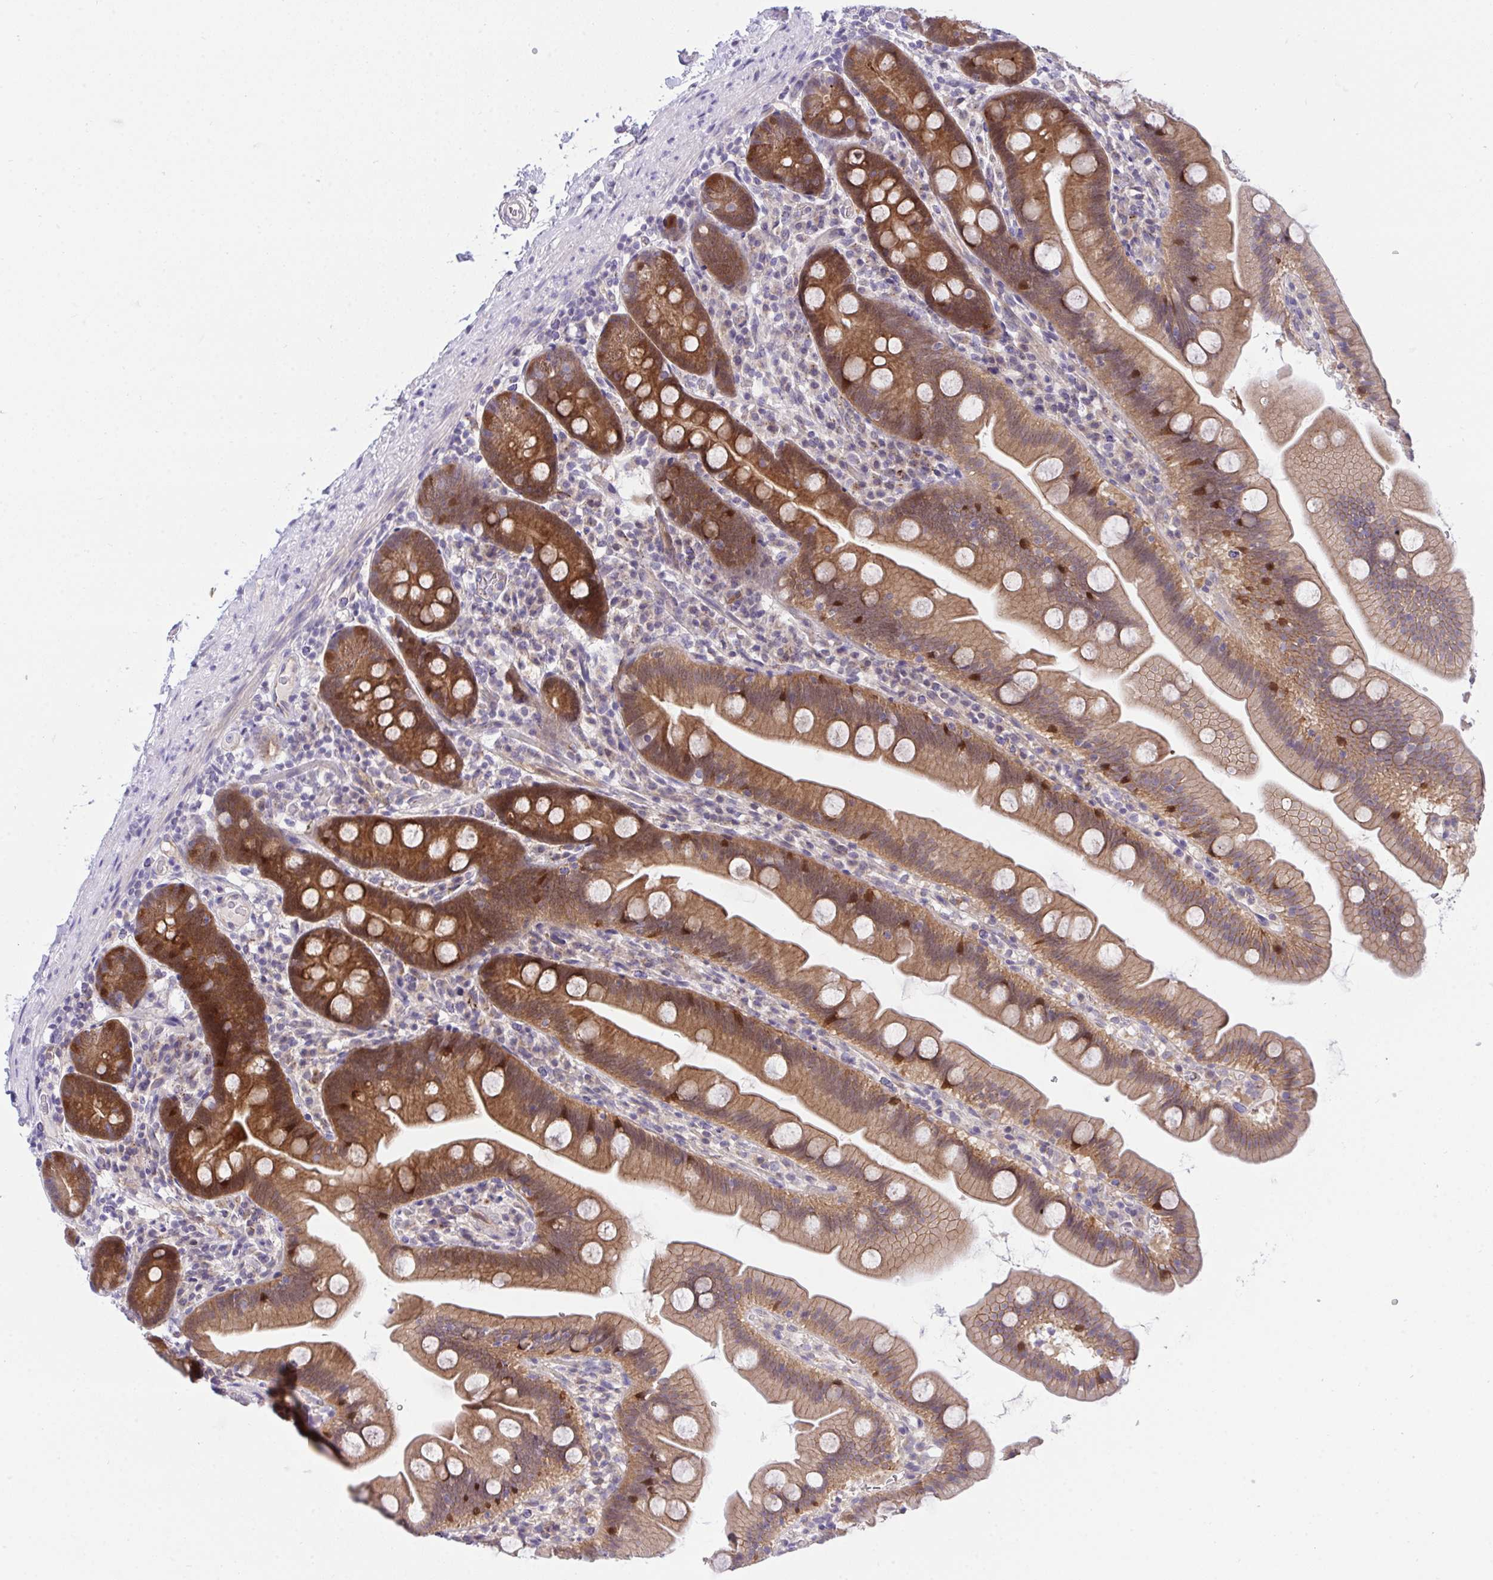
{"staining": {"intensity": "strong", "quantity": ">75%", "location": "cytoplasmic/membranous"}, "tissue": "small intestine", "cell_type": "Glandular cells", "image_type": "normal", "snomed": [{"axis": "morphology", "description": "Normal tissue, NOS"}, {"axis": "topography", "description": "Small intestine"}], "caption": "This is an image of IHC staining of normal small intestine, which shows strong staining in the cytoplasmic/membranous of glandular cells.", "gene": "HOXD12", "patient": {"sex": "female", "age": 68}}